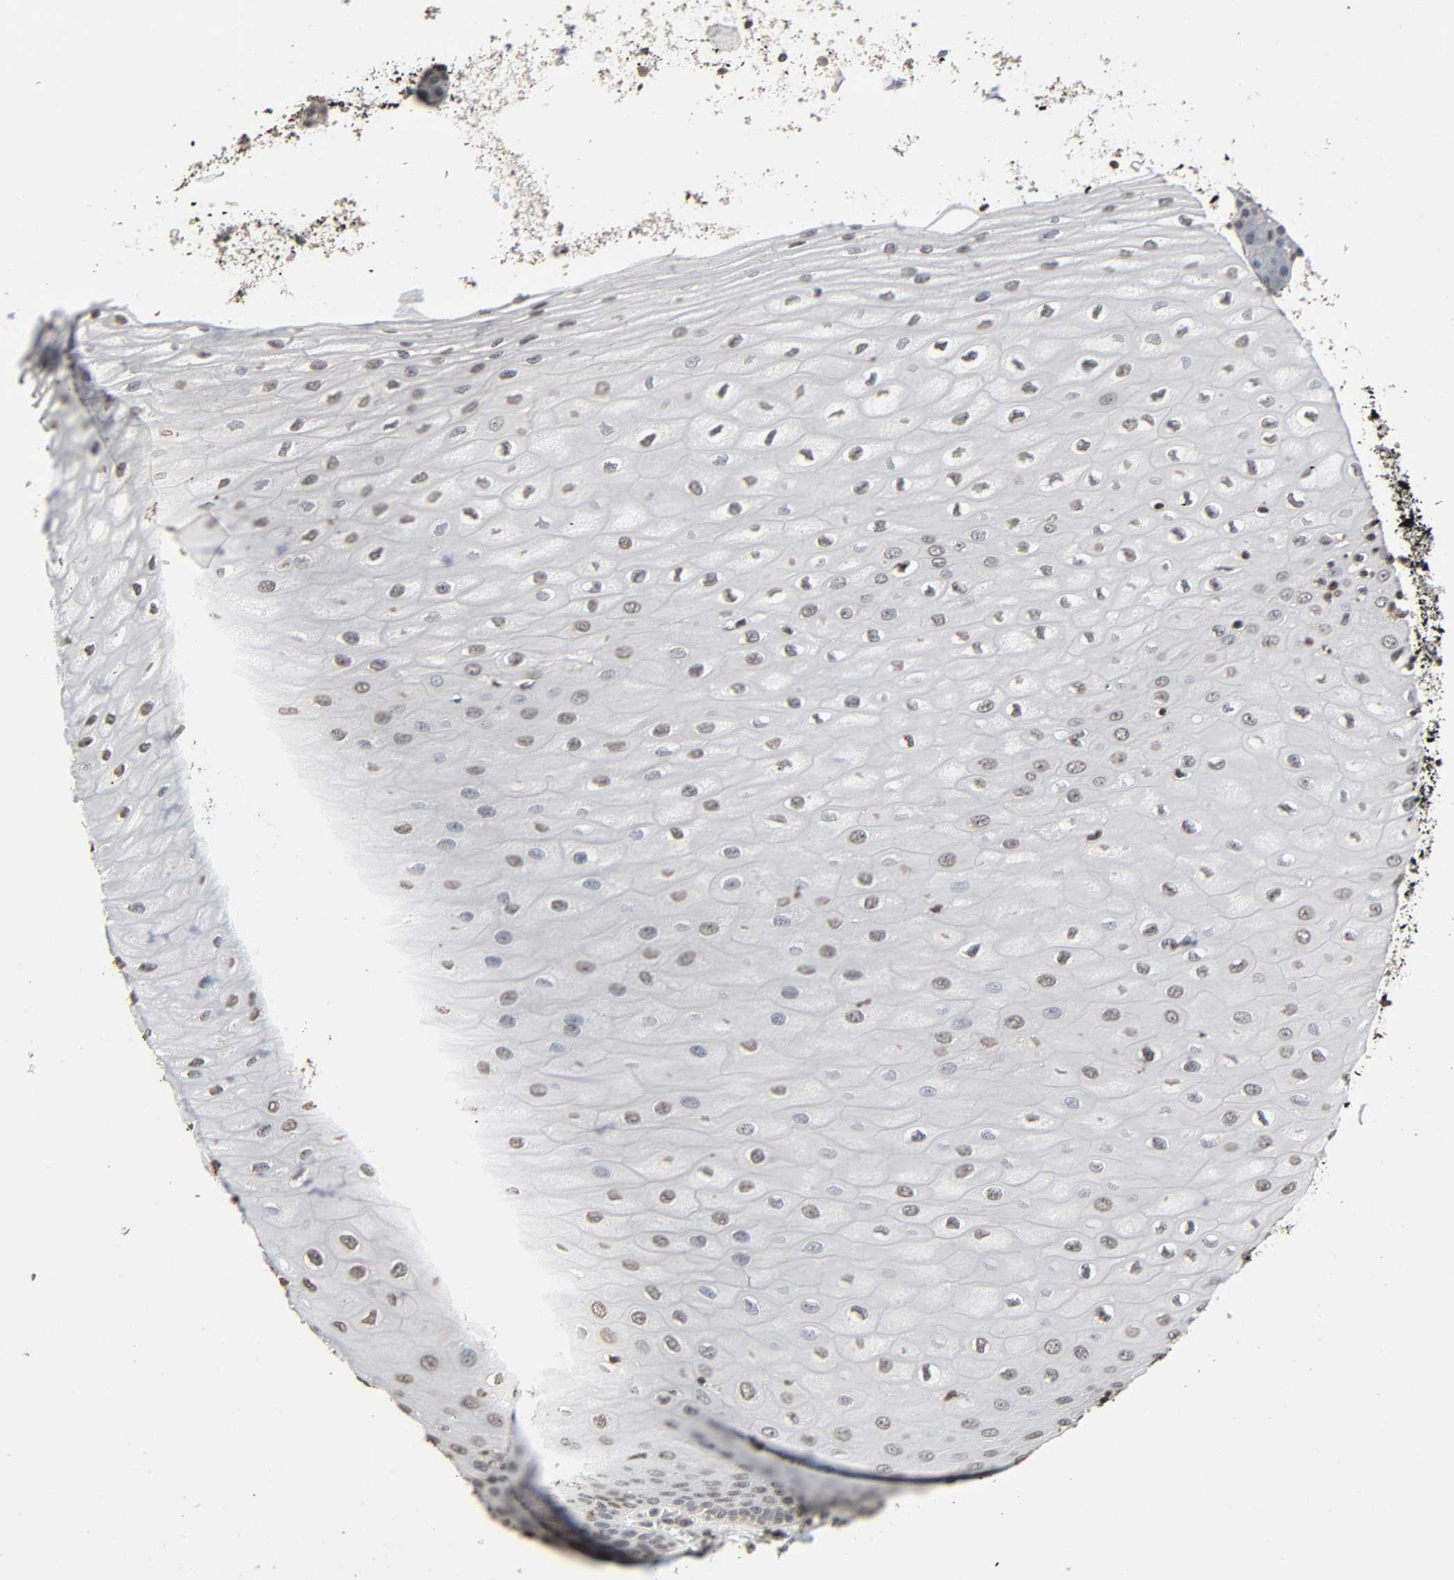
{"staining": {"intensity": "negative", "quantity": "none", "location": "none"}, "tissue": "esophagus", "cell_type": "Squamous epithelial cells", "image_type": "normal", "snomed": [{"axis": "morphology", "description": "Normal tissue, NOS"}, {"axis": "morphology", "description": "Squamous cell carcinoma, NOS"}, {"axis": "topography", "description": "Esophagus"}], "caption": "A high-resolution photomicrograph shows IHC staining of normal esophagus, which displays no significant expression in squamous epithelial cells.", "gene": "STK4", "patient": {"sex": "male", "age": 65}}